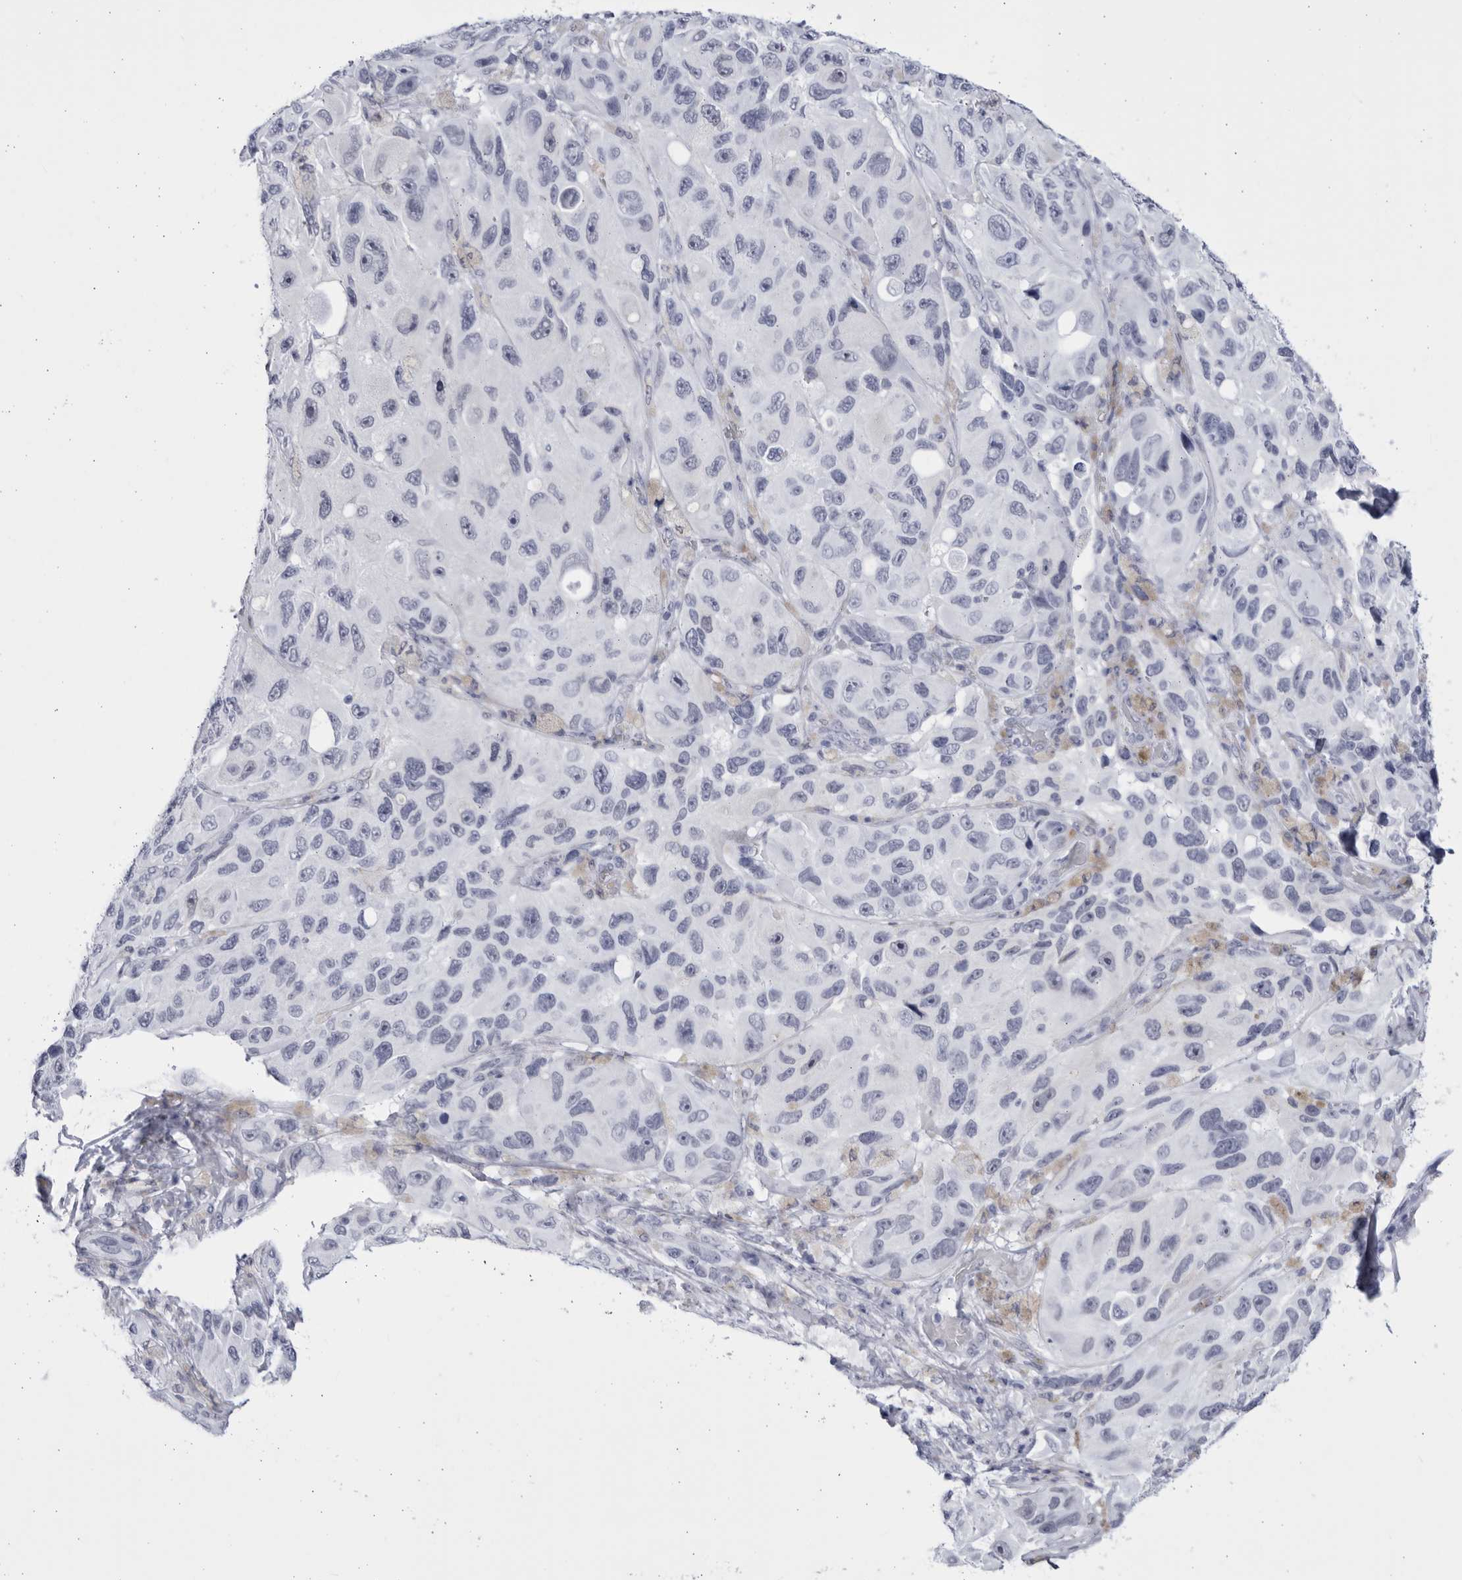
{"staining": {"intensity": "negative", "quantity": "none", "location": "none"}, "tissue": "melanoma", "cell_type": "Tumor cells", "image_type": "cancer", "snomed": [{"axis": "morphology", "description": "Malignant melanoma, NOS"}, {"axis": "topography", "description": "Skin"}], "caption": "Tumor cells show no significant staining in malignant melanoma. (DAB IHC visualized using brightfield microscopy, high magnification).", "gene": "CCDC181", "patient": {"sex": "female", "age": 73}}